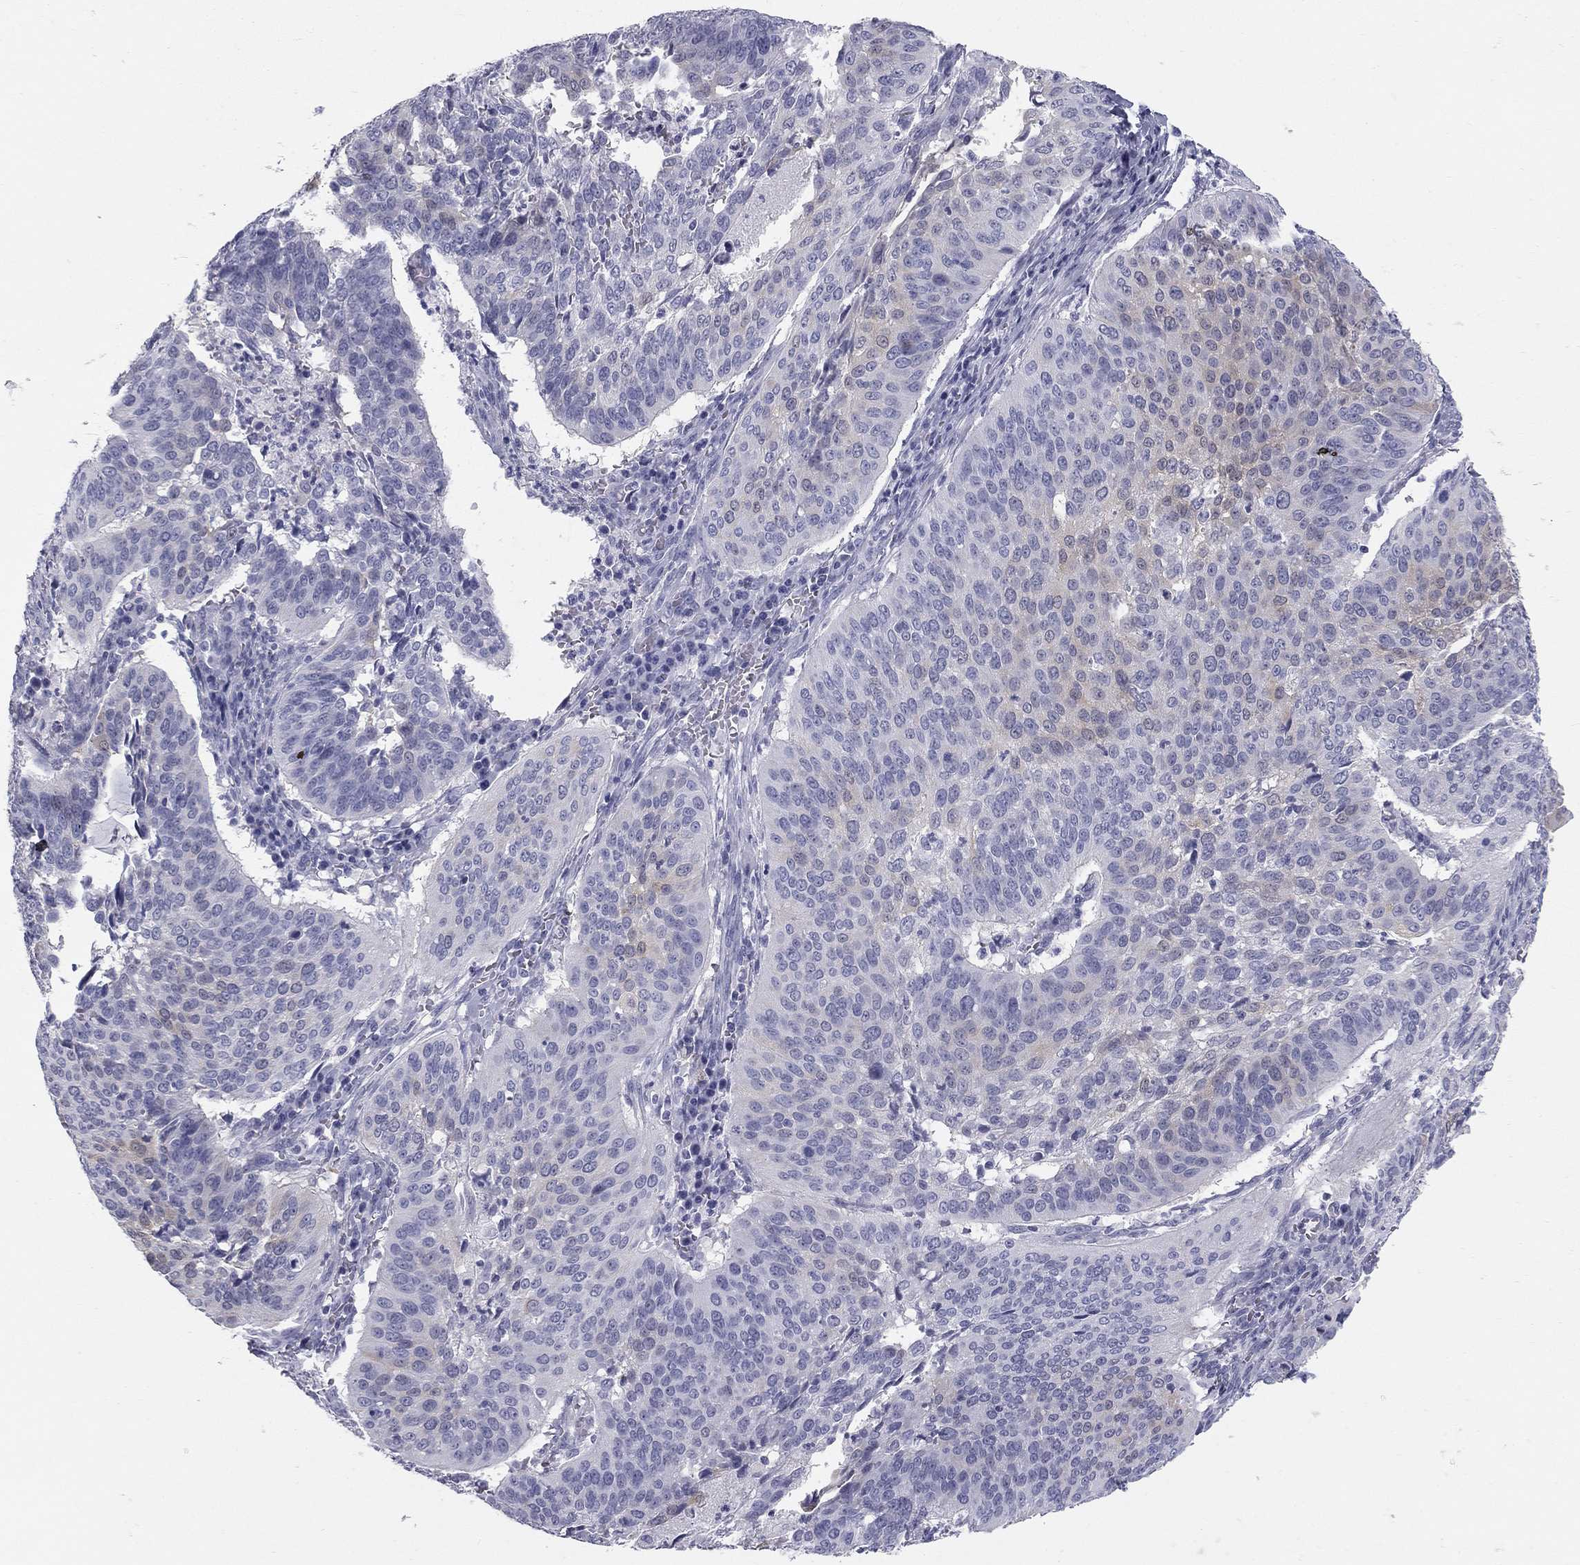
{"staining": {"intensity": "weak", "quantity": "<25%", "location": "cytoplasmic/membranous"}, "tissue": "cervical cancer", "cell_type": "Tumor cells", "image_type": "cancer", "snomed": [{"axis": "morphology", "description": "Normal tissue, NOS"}, {"axis": "morphology", "description": "Squamous cell carcinoma, NOS"}, {"axis": "topography", "description": "Cervix"}], "caption": "DAB (3,3'-diaminobenzidine) immunohistochemical staining of human squamous cell carcinoma (cervical) demonstrates no significant staining in tumor cells.", "gene": "SULT2B1", "patient": {"sex": "female", "age": 39}}